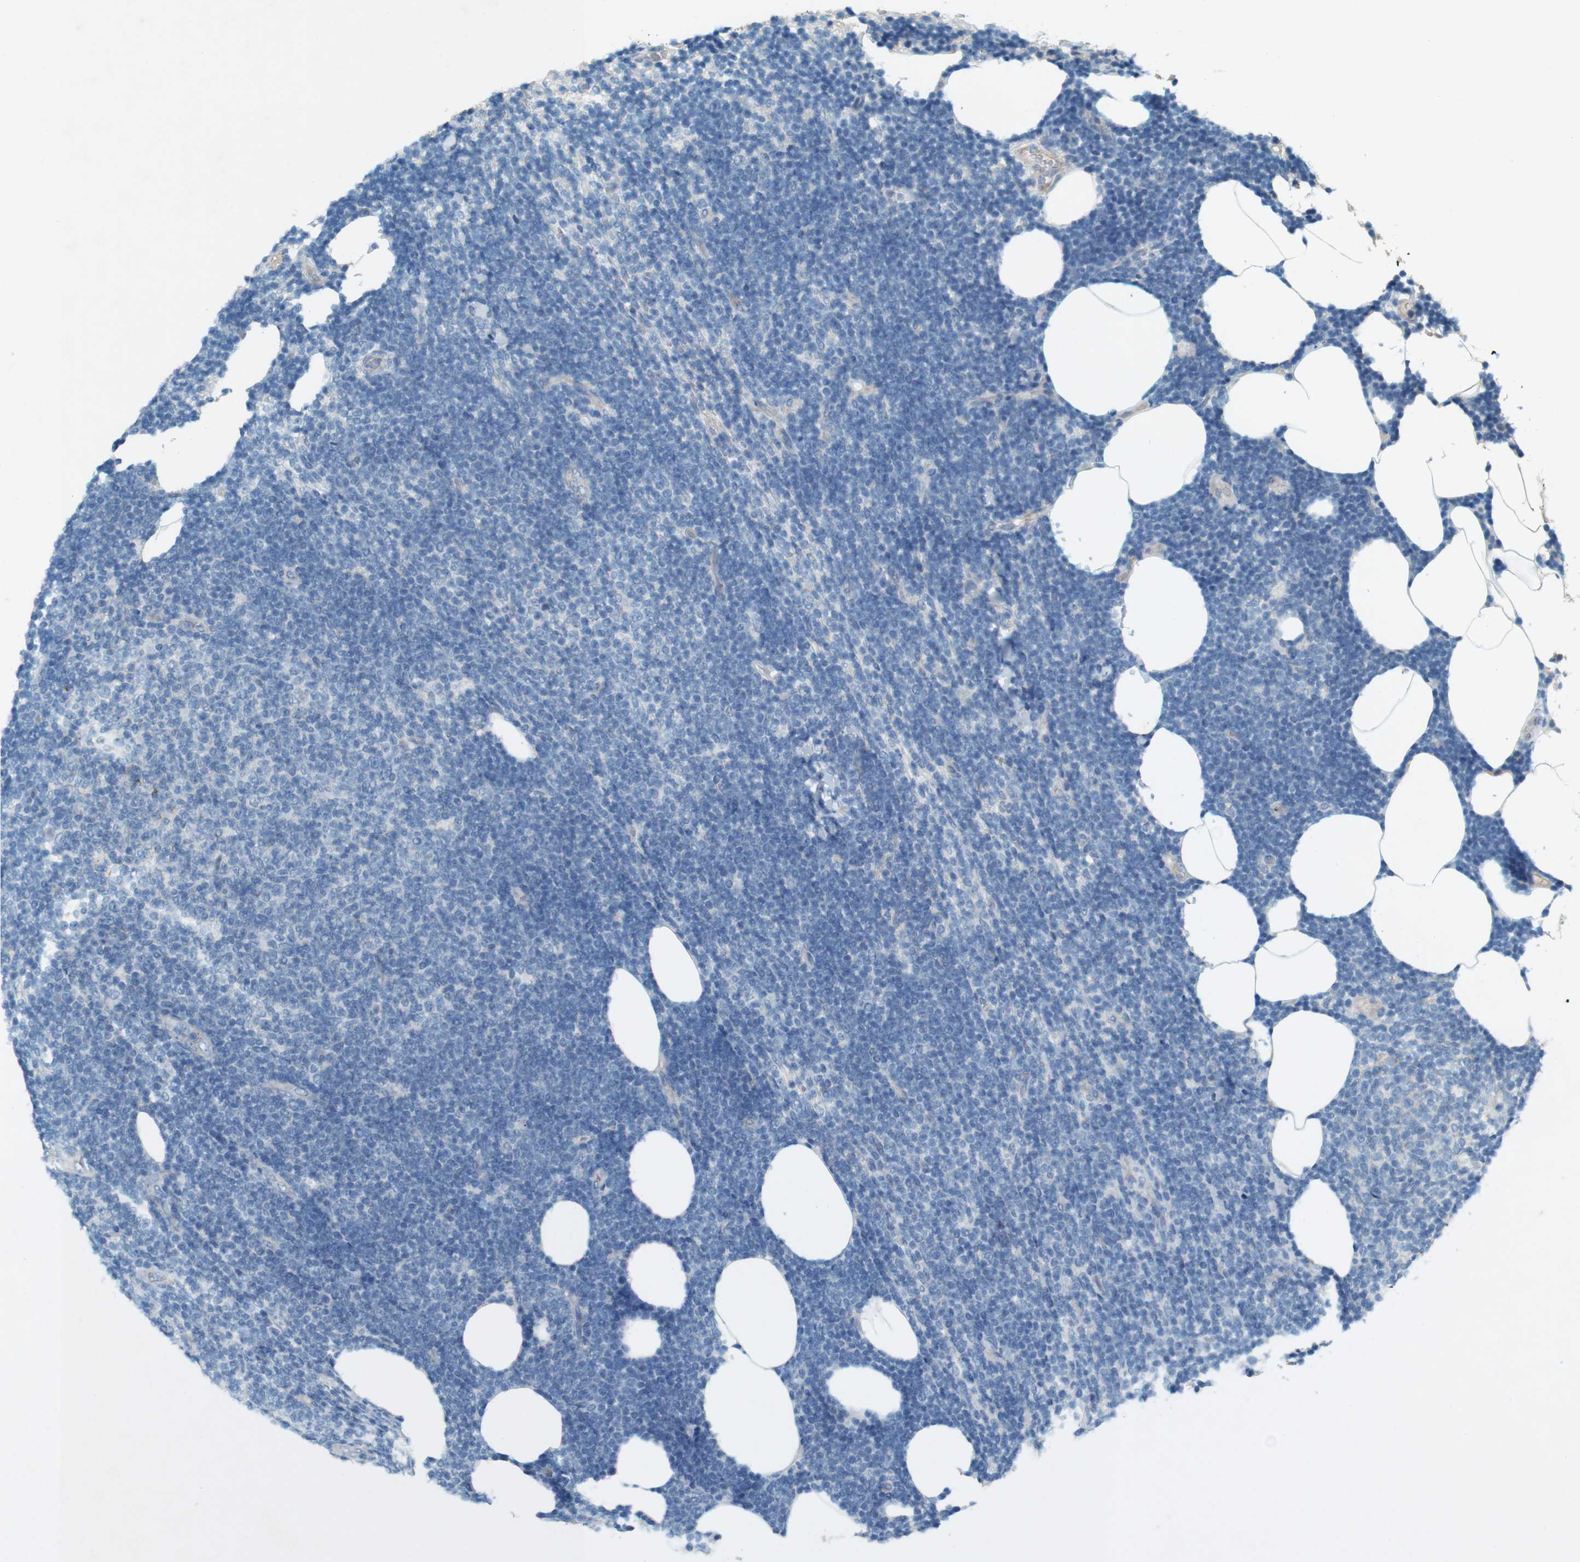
{"staining": {"intensity": "negative", "quantity": "none", "location": "none"}, "tissue": "lymphoma", "cell_type": "Tumor cells", "image_type": "cancer", "snomed": [{"axis": "morphology", "description": "Malignant lymphoma, non-Hodgkin's type, Low grade"}, {"axis": "topography", "description": "Lymph node"}], "caption": "The photomicrograph shows no staining of tumor cells in low-grade malignant lymphoma, non-Hodgkin's type.", "gene": "PVR", "patient": {"sex": "male", "age": 66}}